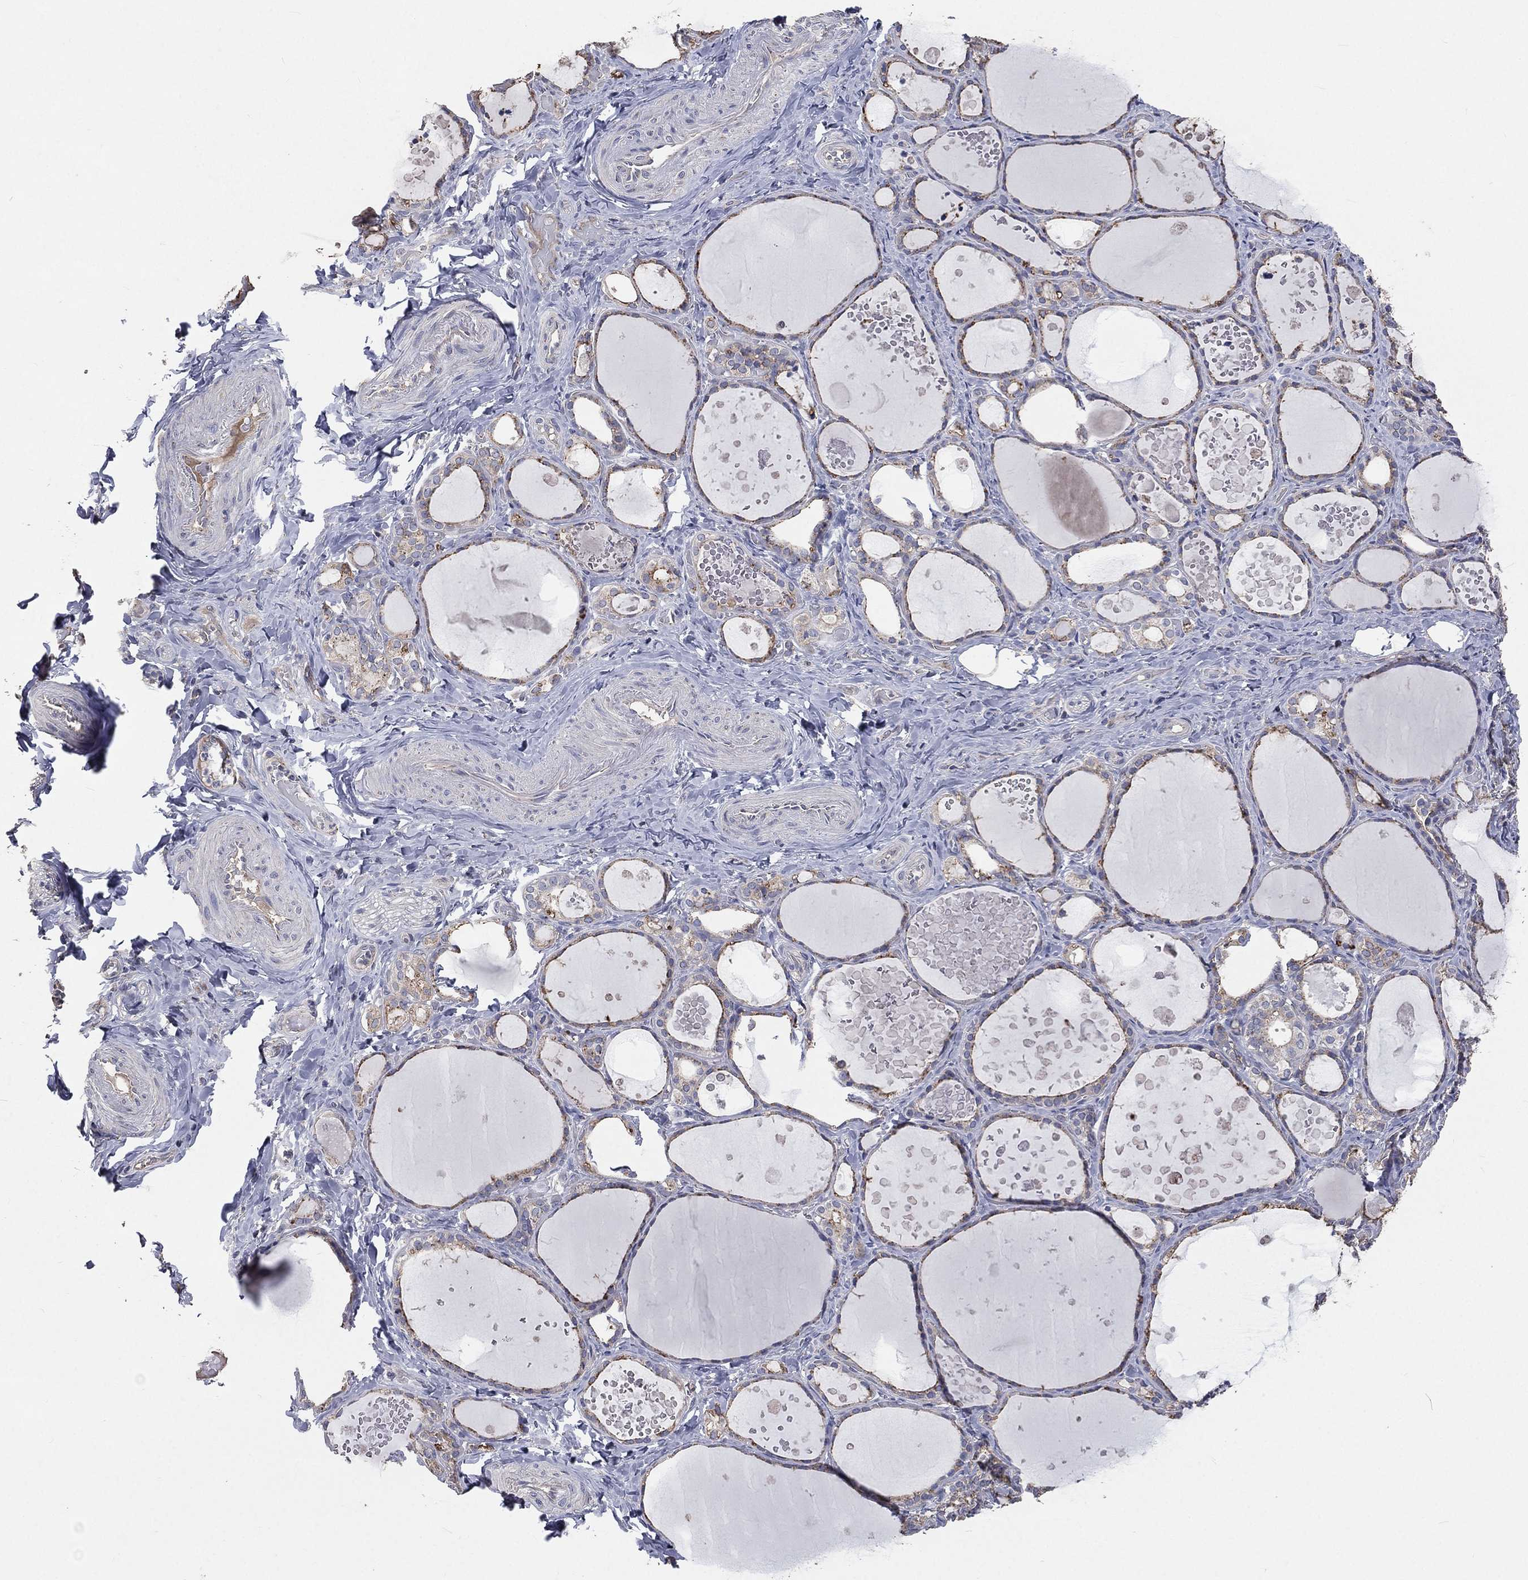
{"staining": {"intensity": "moderate", "quantity": "25%-75%", "location": "cytoplasmic/membranous"}, "tissue": "thyroid gland", "cell_type": "Glandular cells", "image_type": "normal", "snomed": [{"axis": "morphology", "description": "Normal tissue, NOS"}, {"axis": "topography", "description": "Thyroid gland"}], "caption": "Immunohistochemical staining of unremarkable thyroid gland shows moderate cytoplasmic/membranous protein positivity in approximately 25%-75% of glandular cells.", "gene": "CROCC", "patient": {"sex": "female", "age": 56}}